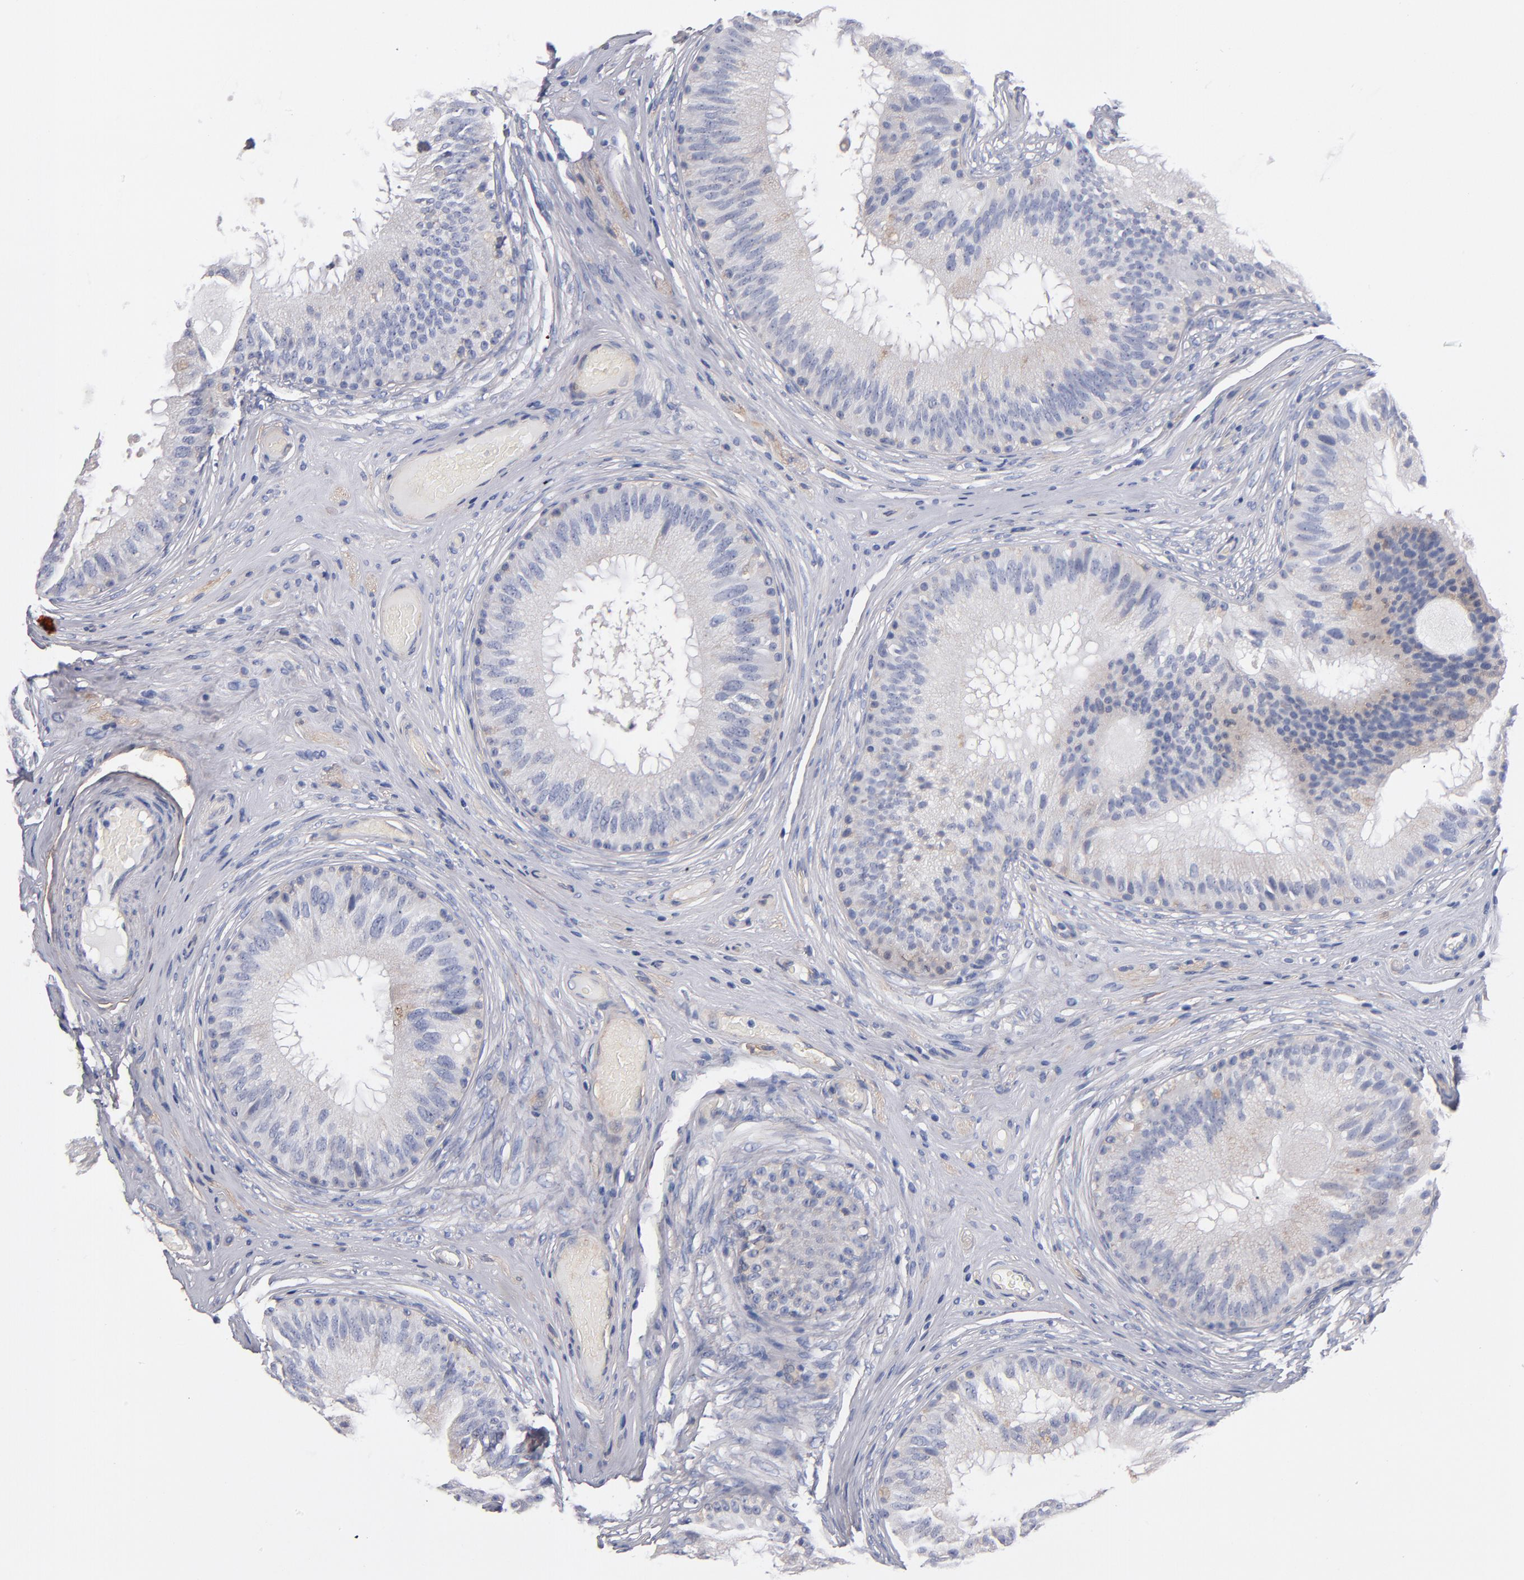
{"staining": {"intensity": "weak", "quantity": "<25%", "location": "cytoplasmic/membranous"}, "tissue": "epididymis", "cell_type": "Glandular cells", "image_type": "normal", "snomed": [{"axis": "morphology", "description": "Normal tissue, NOS"}, {"axis": "topography", "description": "Epididymis"}], "caption": "An image of epididymis stained for a protein reveals no brown staining in glandular cells.", "gene": "PLSCR4", "patient": {"sex": "male", "age": 32}}